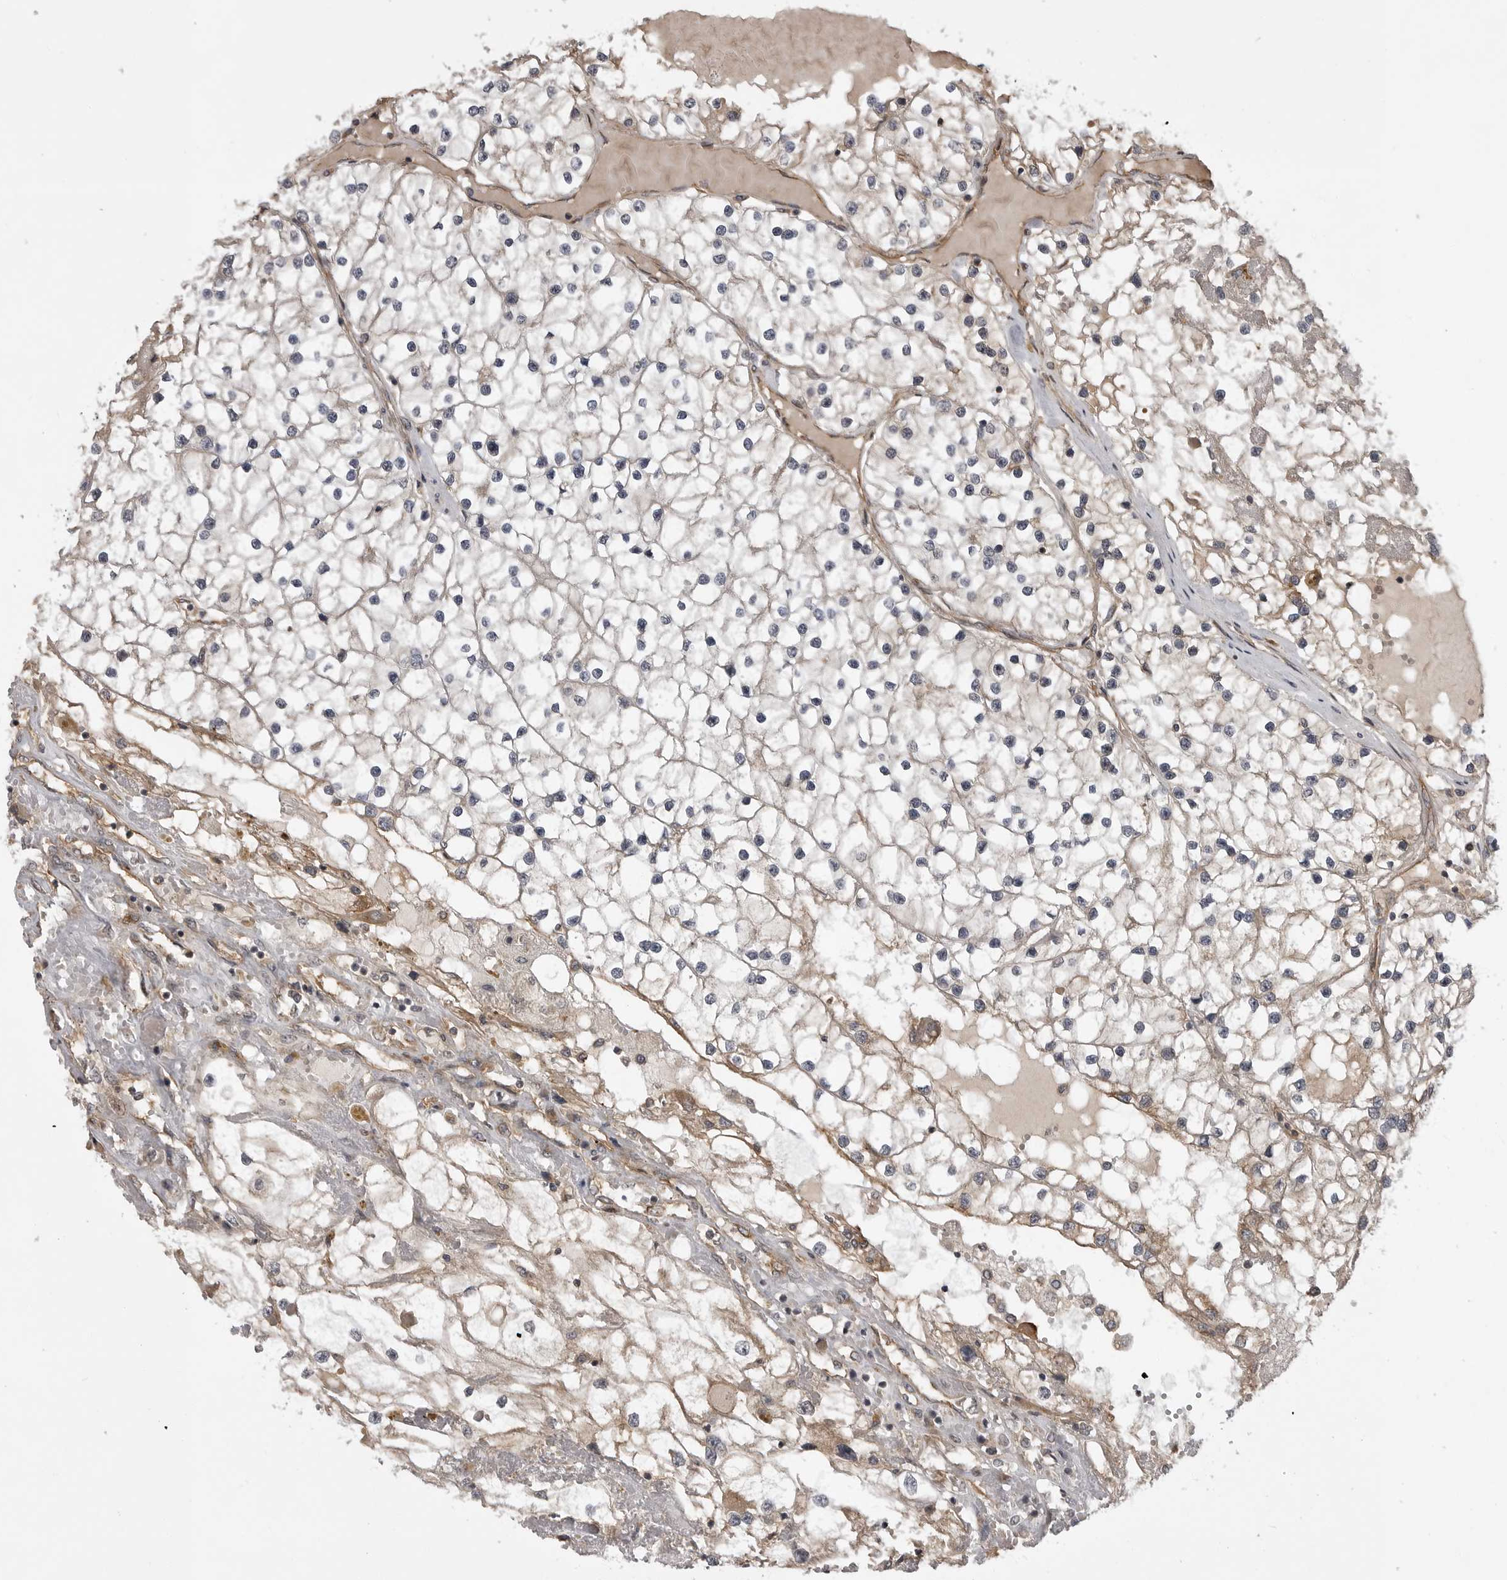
{"staining": {"intensity": "weak", "quantity": "25%-75%", "location": "cytoplasmic/membranous"}, "tissue": "renal cancer", "cell_type": "Tumor cells", "image_type": "cancer", "snomed": [{"axis": "morphology", "description": "Adenocarcinoma, NOS"}, {"axis": "topography", "description": "Kidney"}], "caption": "The image displays a brown stain indicating the presence of a protein in the cytoplasmic/membranous of tumor cells in adenocarcinoma (renal).", "gene": "LRRC45", "patient": {"sex": "male", "age": 68}}